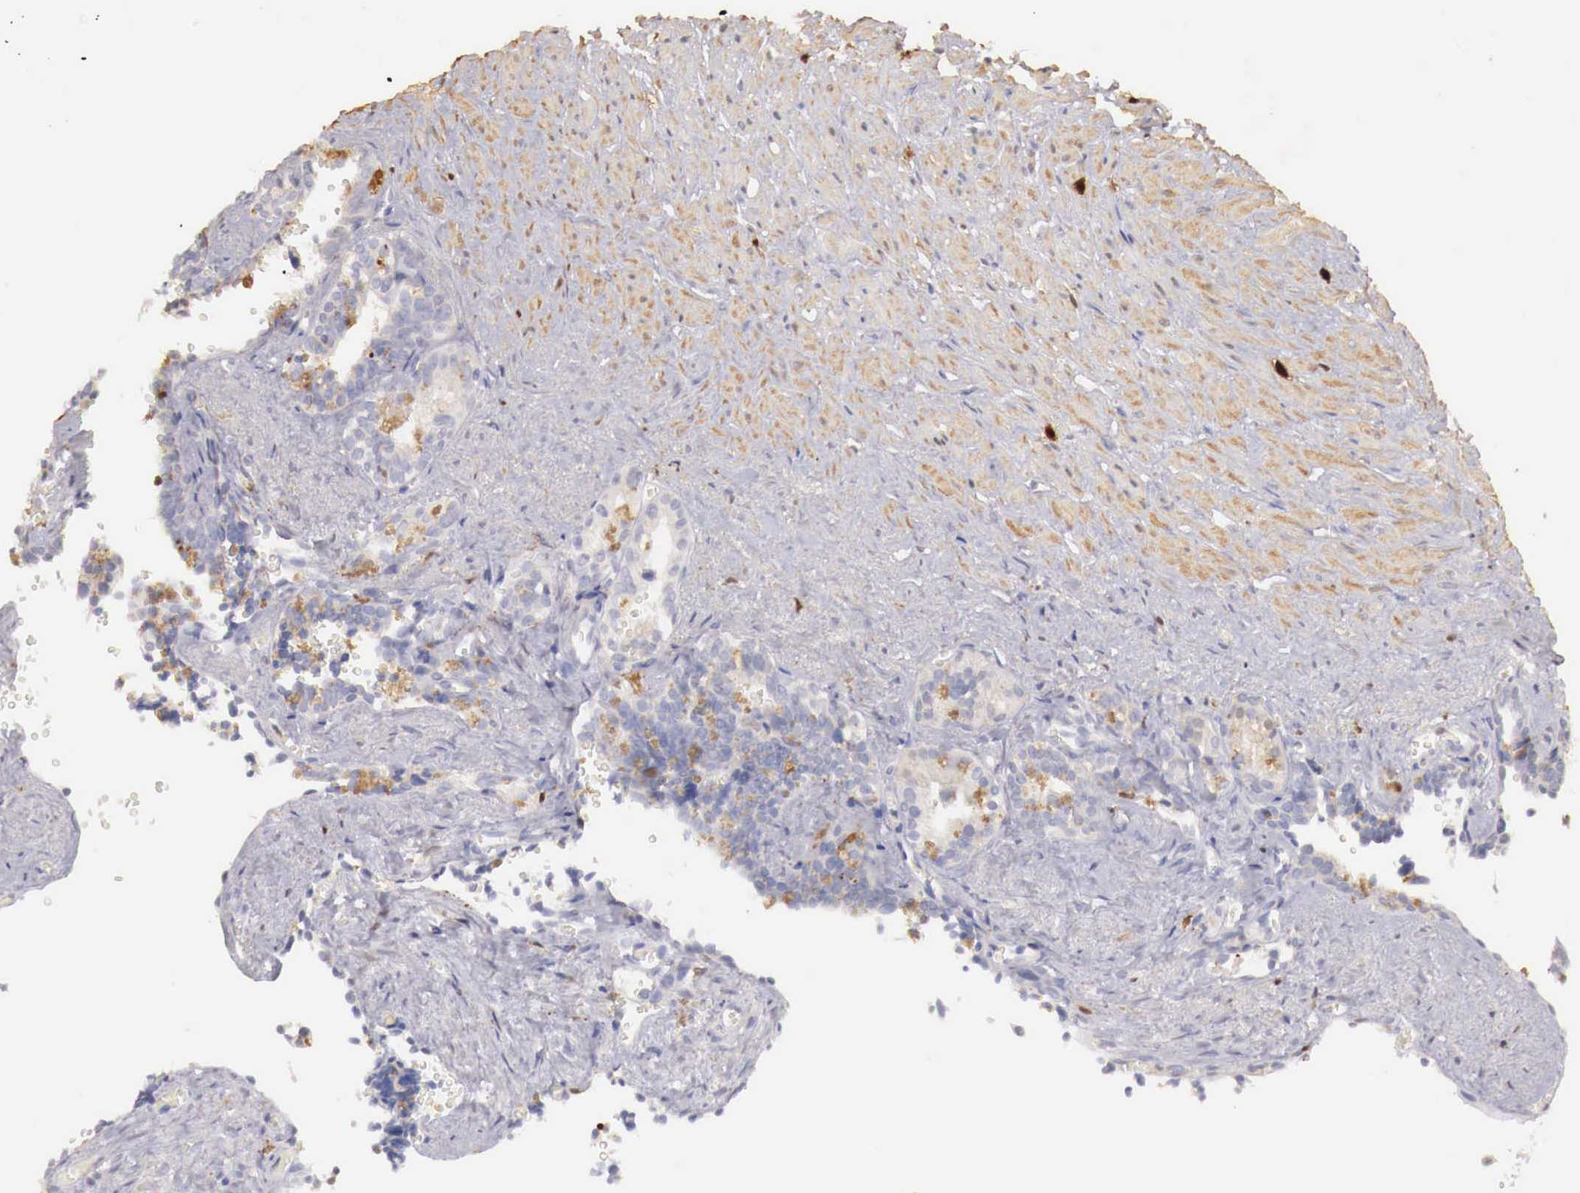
{"staining": {"intensity": "negative", "quantity": "none", "location": "none"}, "tissue": "seminal vesicle", "cell_type": "Glandular cells", "image_type": "normal", "snomed": [{"axis": "morphology", "description": "Normal tissue, NOS"}, {"axis": "topography", "description": "Seminal veicle"}], "caption": "Seminal vesicle stained for a protein using immunohistochemistry (IHC) exhibits no staining glandular cells.", "gene": "RENBP", "patient": {"sex": "male", "age": 60}}